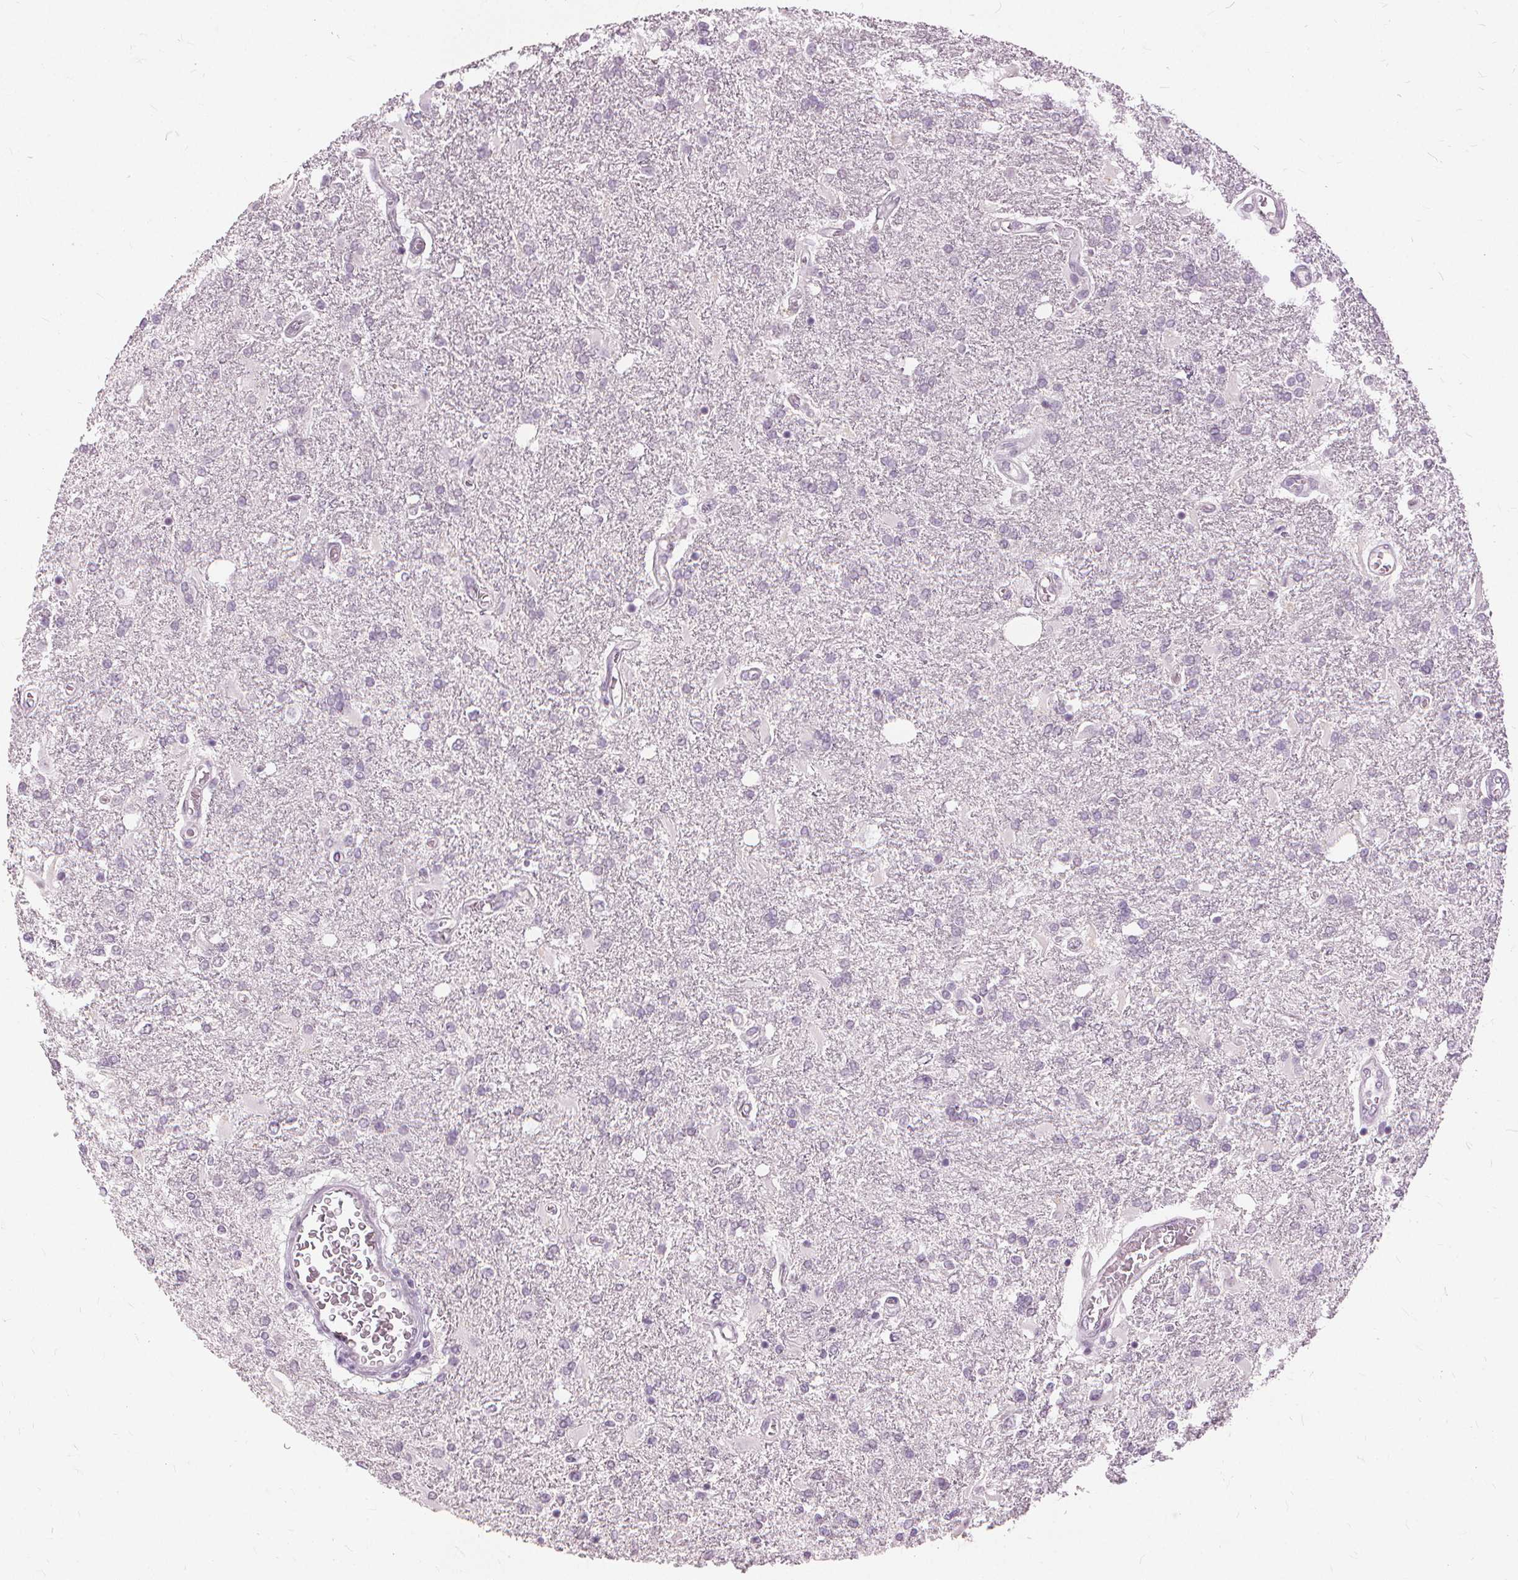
{"staining": {"intensity": "negative", "quantity": "none", "location": "none"}, "tissue": "glioma", "cell_type": "Tumor cells", "image_type": "cancer", "snomed": [{"axis": "morphology", "description": "Glioma, malignant, High grade"}, {"axis": "topography", "description": "Cerebral cortex"}], "caption": "High power microscopy photomicrograph of an IHC image of high-grade glioma (malignant), revealing no significant staining in tumor cells. Nuclei are stained in blue.", "gene": "SFTPD", "patient": {"sex": "male", "age": 79}}